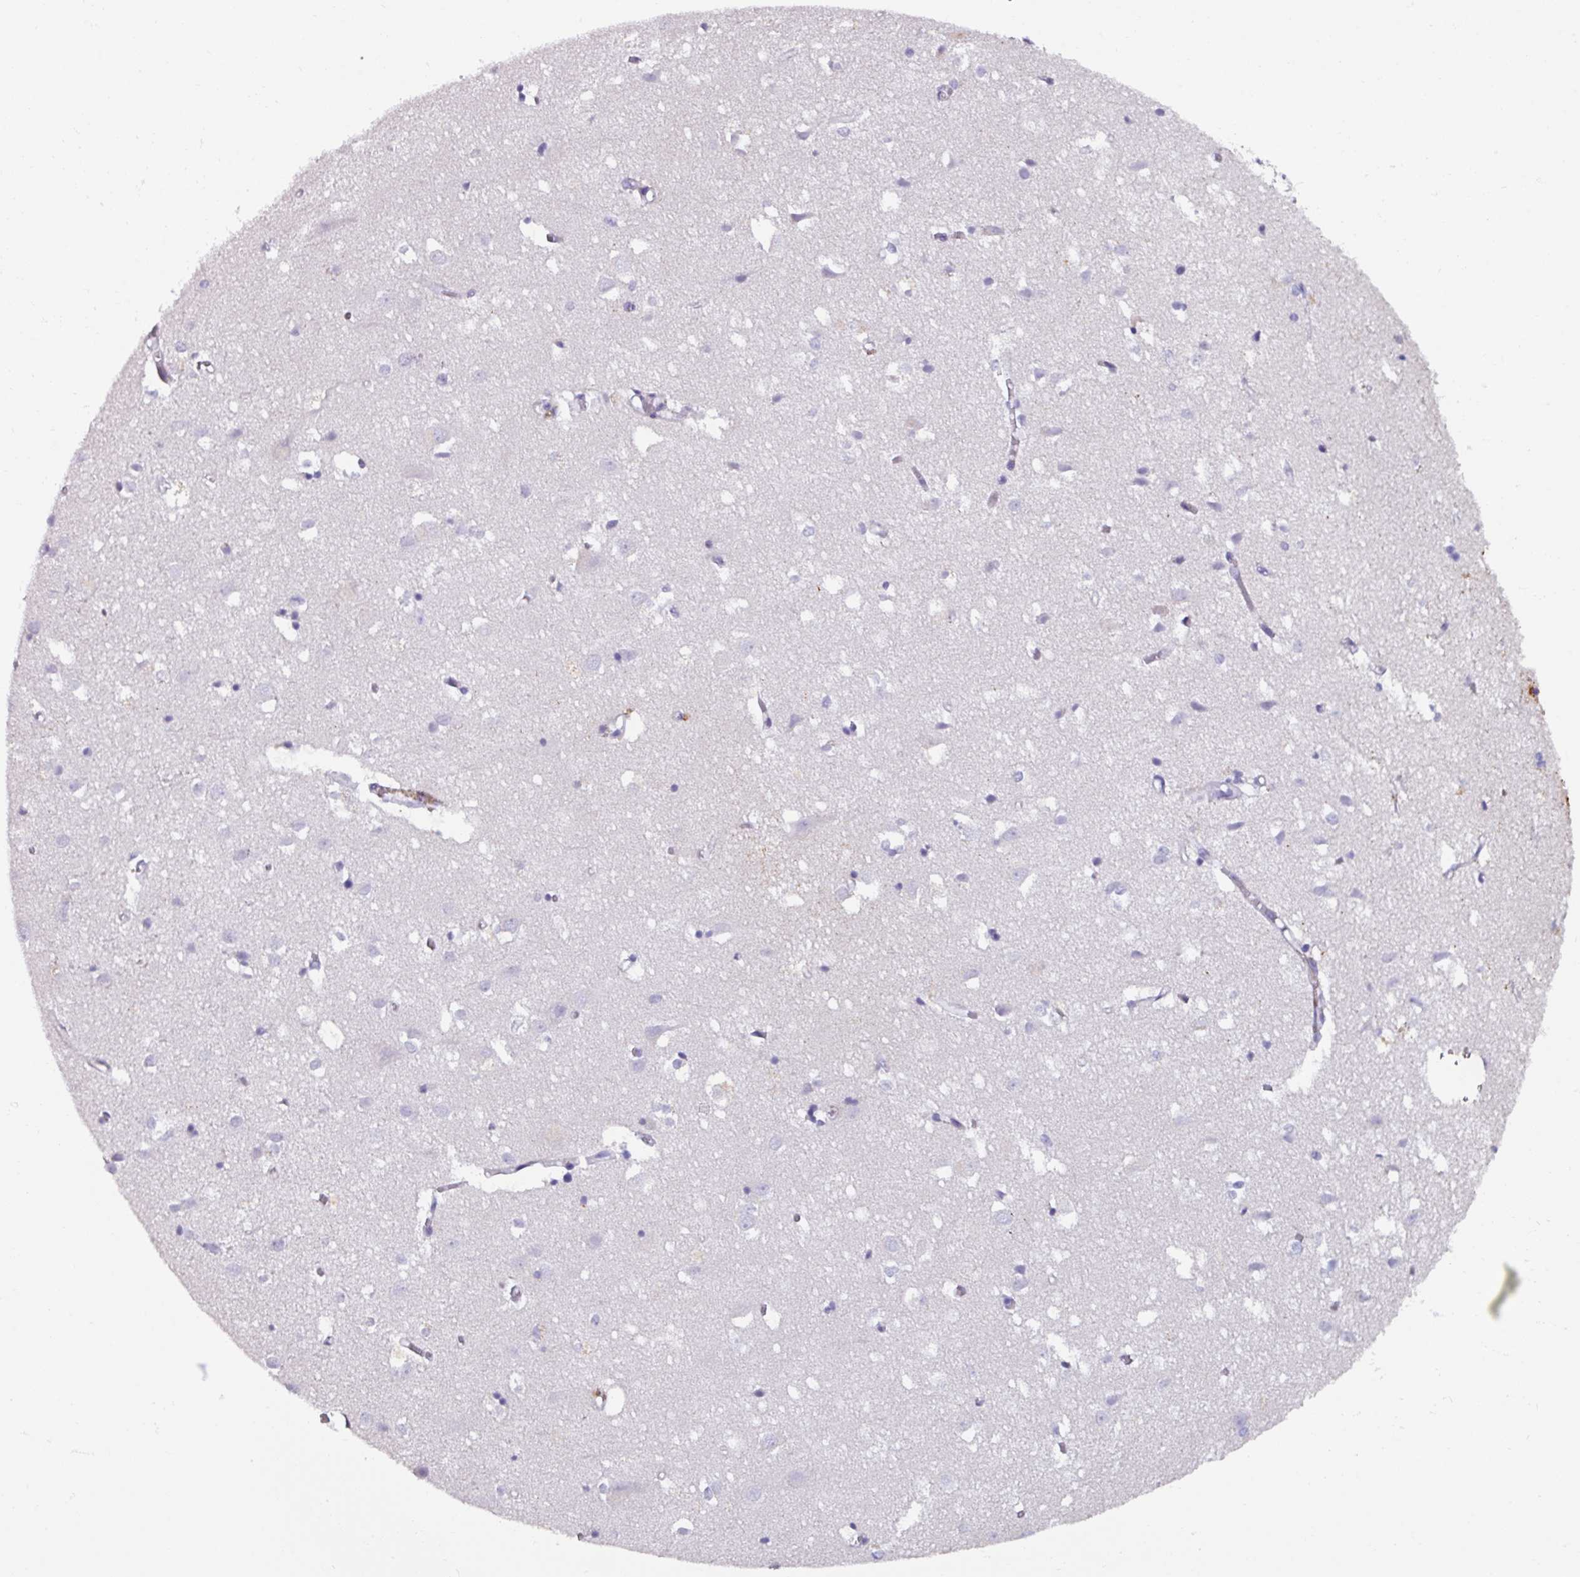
{"staining": {"intensity": "negative", "quantity": "none", "location": "none"}, "tissue": "cerebral cortex", "cell_type": "Endothelial cells", "image_type": "normal", "snomed": [{"axis": "morphology", "description": "Normal tissue, NOS"}, {"axis": "topography", "description": "Cerebral cortex"}], "caption": "High power microscopy histopathology image of an IHC histopathology image of normal cerebral cortex, revealing no significant positivity in endothelial cells.", "gene": "SPESP1", "patient": {"sex": "male", "age": 70}}